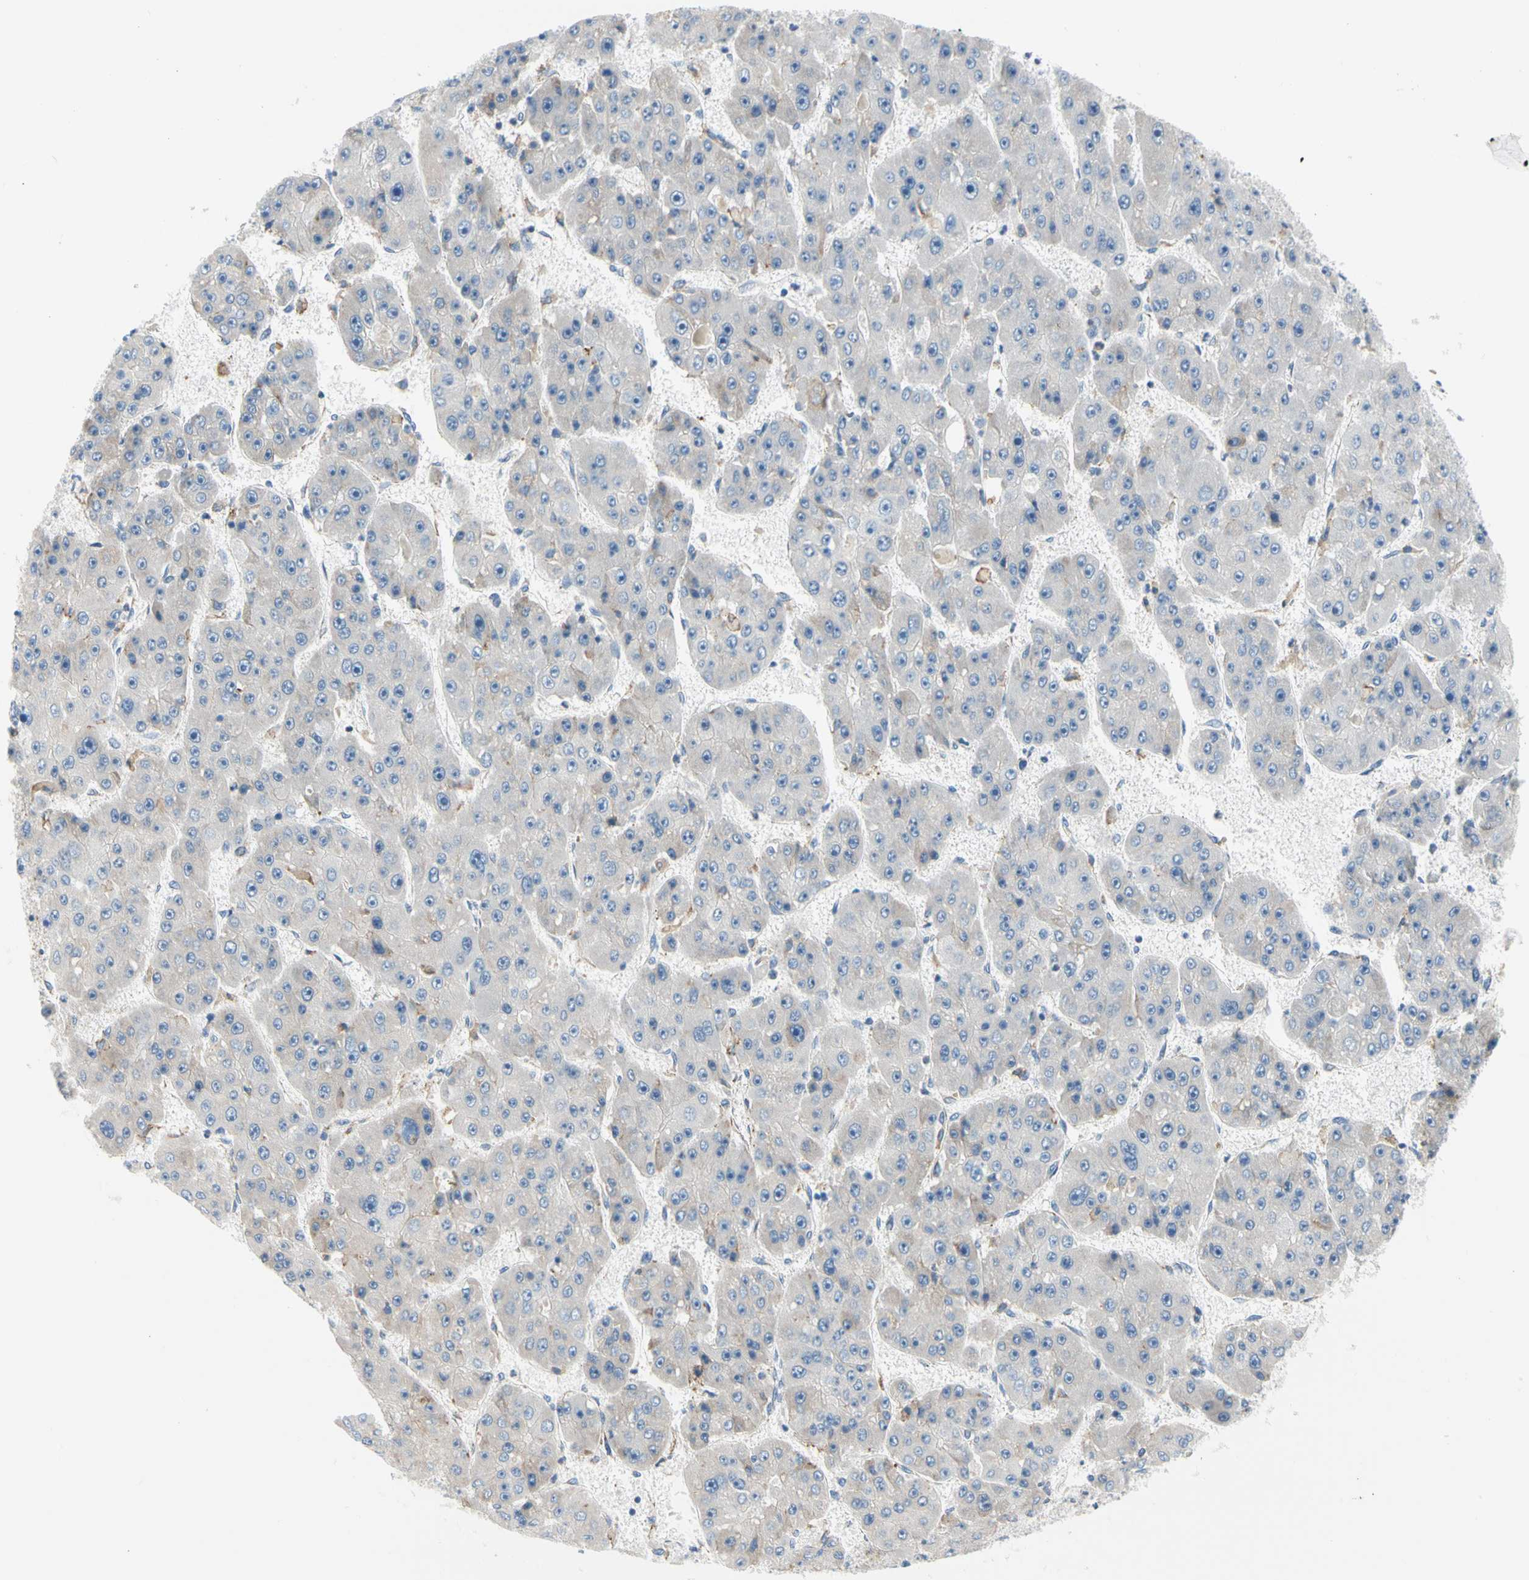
{"staining": {"intensity": "weak", "quantity": "<25%", "location": "cytoplasmic/membranous"}, "tissue": "liver cancer", "cell_type": "Tumor cells", "image_type": "cancer", "snomed": [{"axis": "morphology", "description": "Carcinoma, Hepatocellular, NOS"}, {"axis": "topography", "description": "Liver"}], "caption": "This is an immunohistochemistry (IHC) photomicrograph of liver hepatocellular carcinoma. There is no staining in tumor cells.", "gene": "STXBP1", "patient": {"sex": "female", "age": 61}}